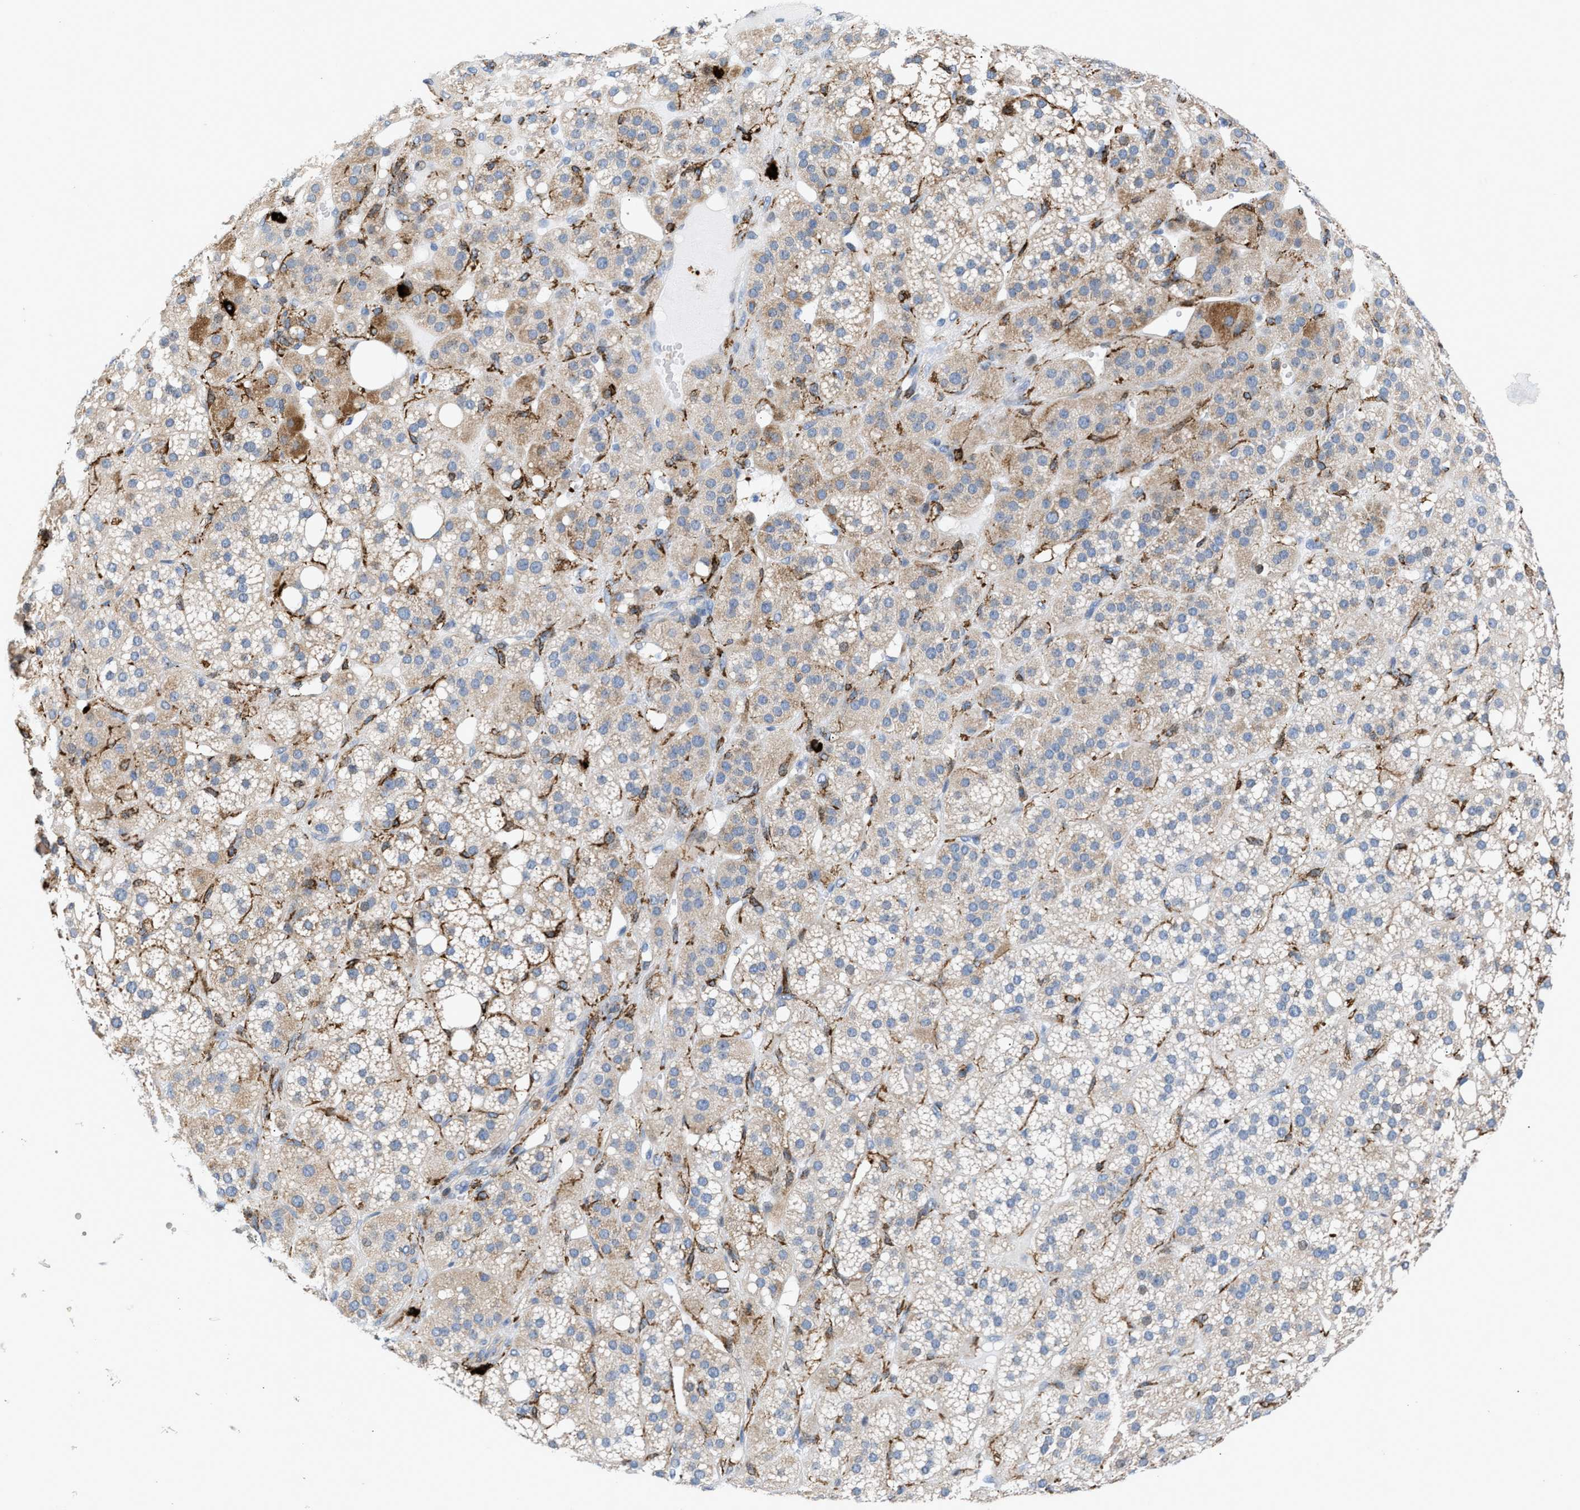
{"staining": {"intensity": "weak", "quantity": ">75%", "location": "nuclear"}, "tissue": "adrenal gland", "cell_type": "Glandular cells", "image_type": "normal", "snomed": [{"axis": "morphology", "description": "Normal tissue, NOS"}, {"axis": "topography", "description": "Adrenal gland"}], "caption": "Immunohistochemistry (DAB (3,3'-diaminobenzidine)) staining of unremarkable adrenal gland demonstrates weak nuclear protein positivity in approximately >75% of glandular cells.", "gene": "ATP9A", "patient": {"sex": "female", "age": 59}}